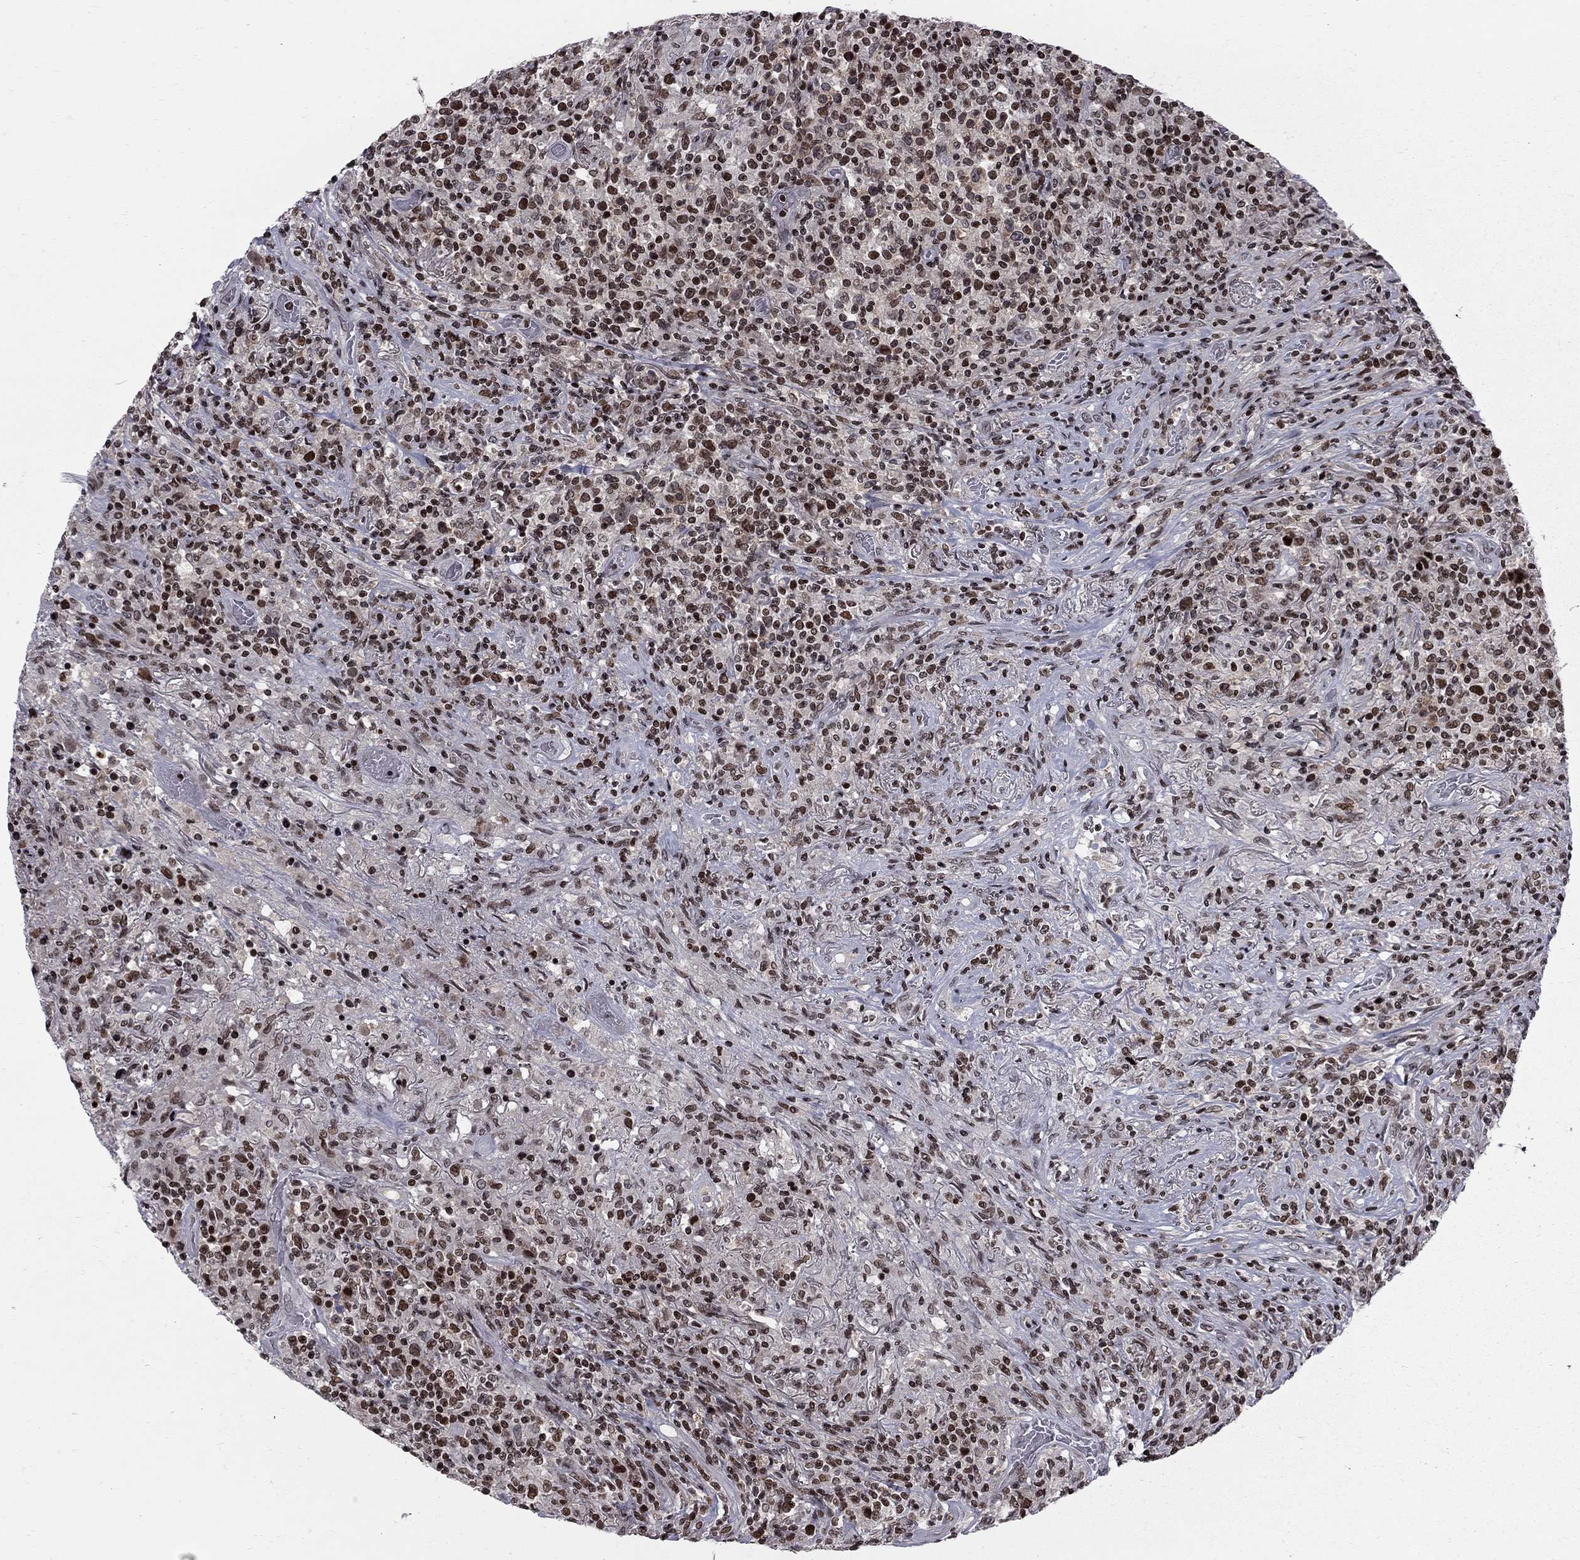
{"staining": {"intensity": "strong", "quantity": ">75%", "location": "nuclear"}, "tissue": "lymphoma", "cell_type": "Tumor cells", "image_type": "cancer", "snomed": [{"axis": "morphology", "description": "Malignant lymphoma, non-Hodgkin's type, High grade"}, {"axis": "topography", "description": "Lung"}], "caption": "Protein staining of lymphoma tissue shows strong nuclear expression in approximately >75% of tumor cells.", "gene": "RNASEH2C", "patient": {"sex": "male", "age": 79}}